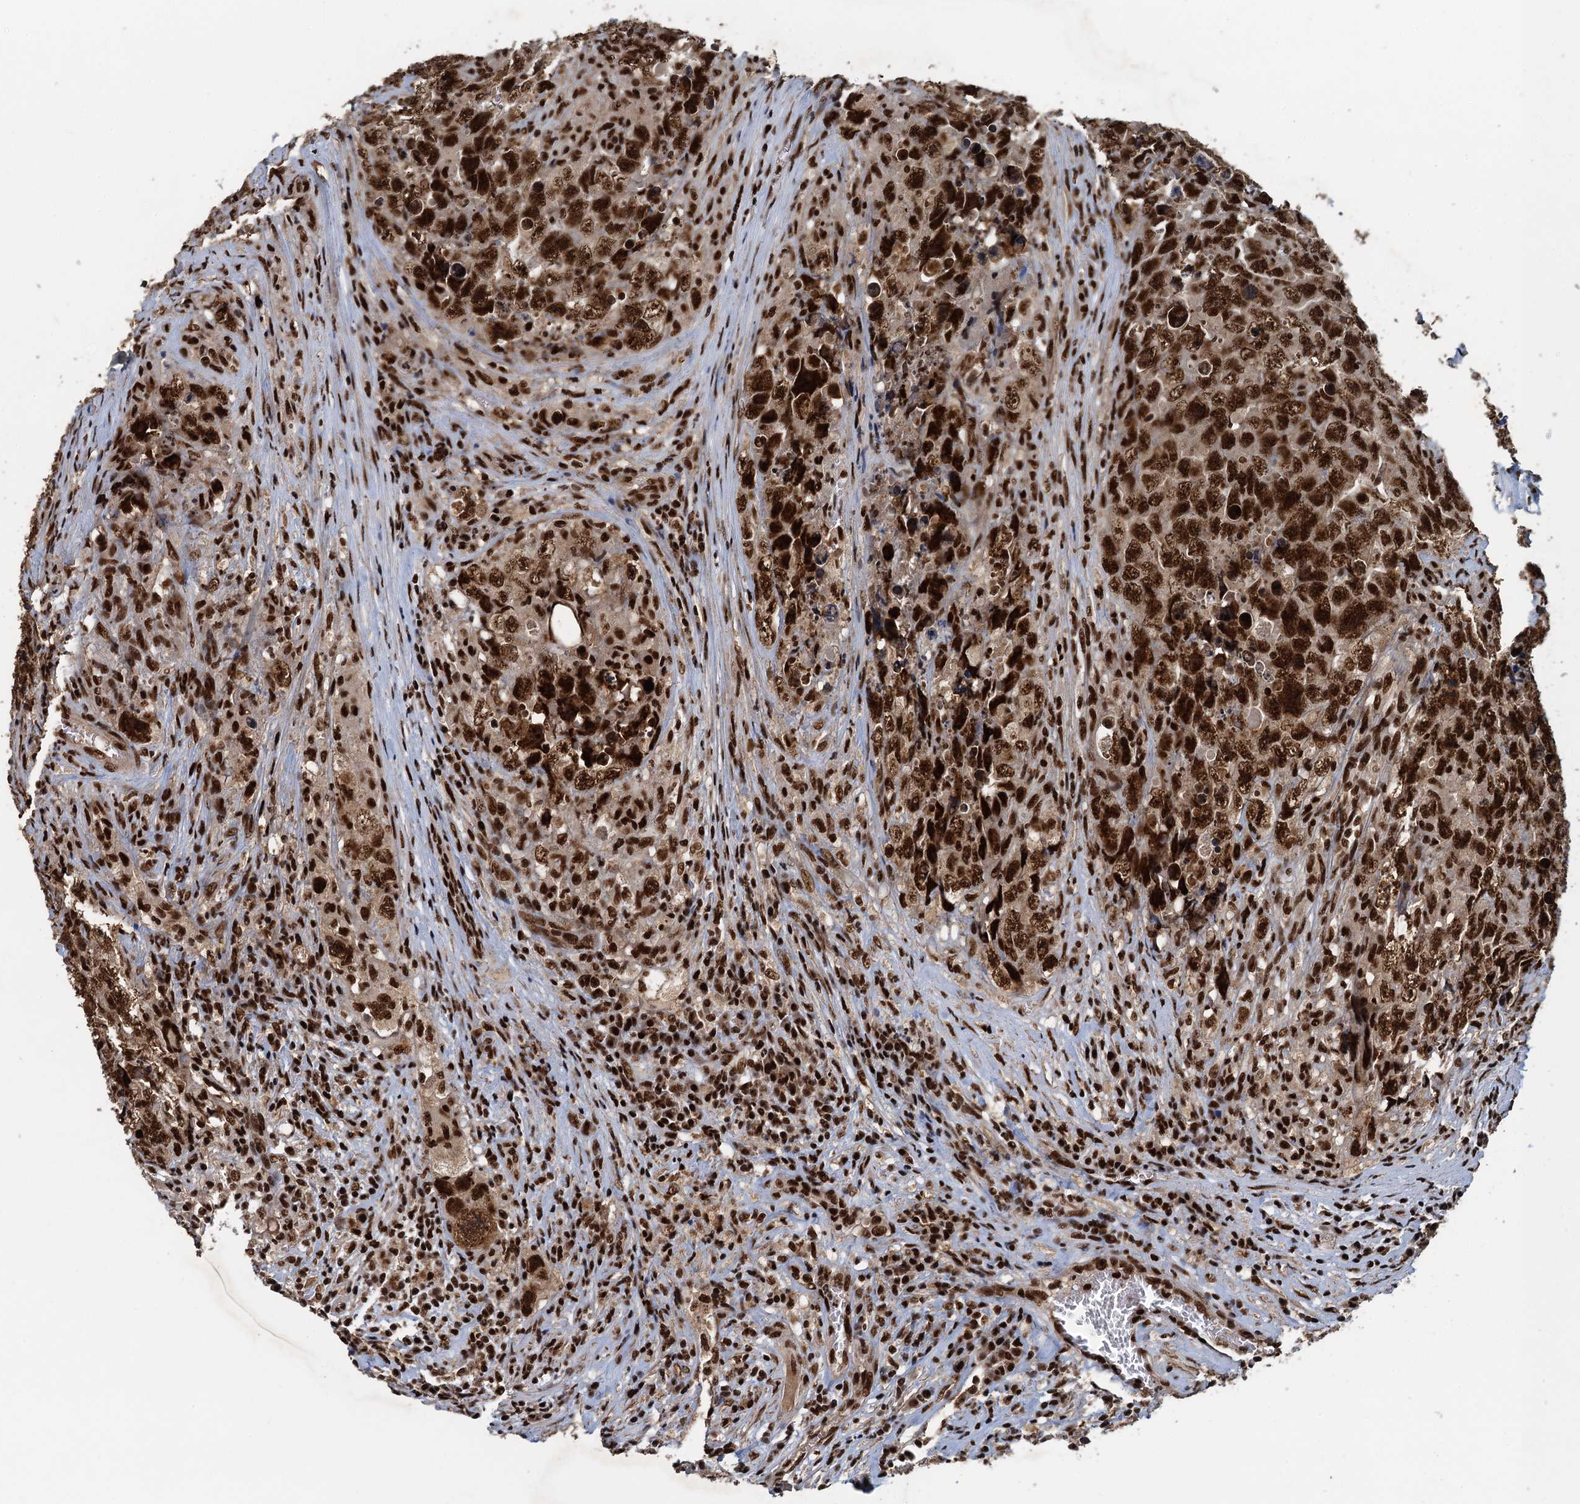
{"staining": {"intensity": "strong", "quantity": ">75%", "location": "nuclear"}, "tissue": "testis cancer", "cell_type": "Tumor cells", "image_type": "cancer", "snomed": [{"axis": "morphology", "description": "Seminoma, NOS"}, {"axis": "morphology", "description": "Carcinoma, Embryonal, NOS"}, {"axis": "topography", "description": "Testis"}], "caption": "Immunohistochemistry (DAB) staining of testis seminoma exhibits strong nuclear protein staining in approximately >75% of tumor cells.", "gene": "ZC3H18", "patient": {"sex": "male", "age": 43}}